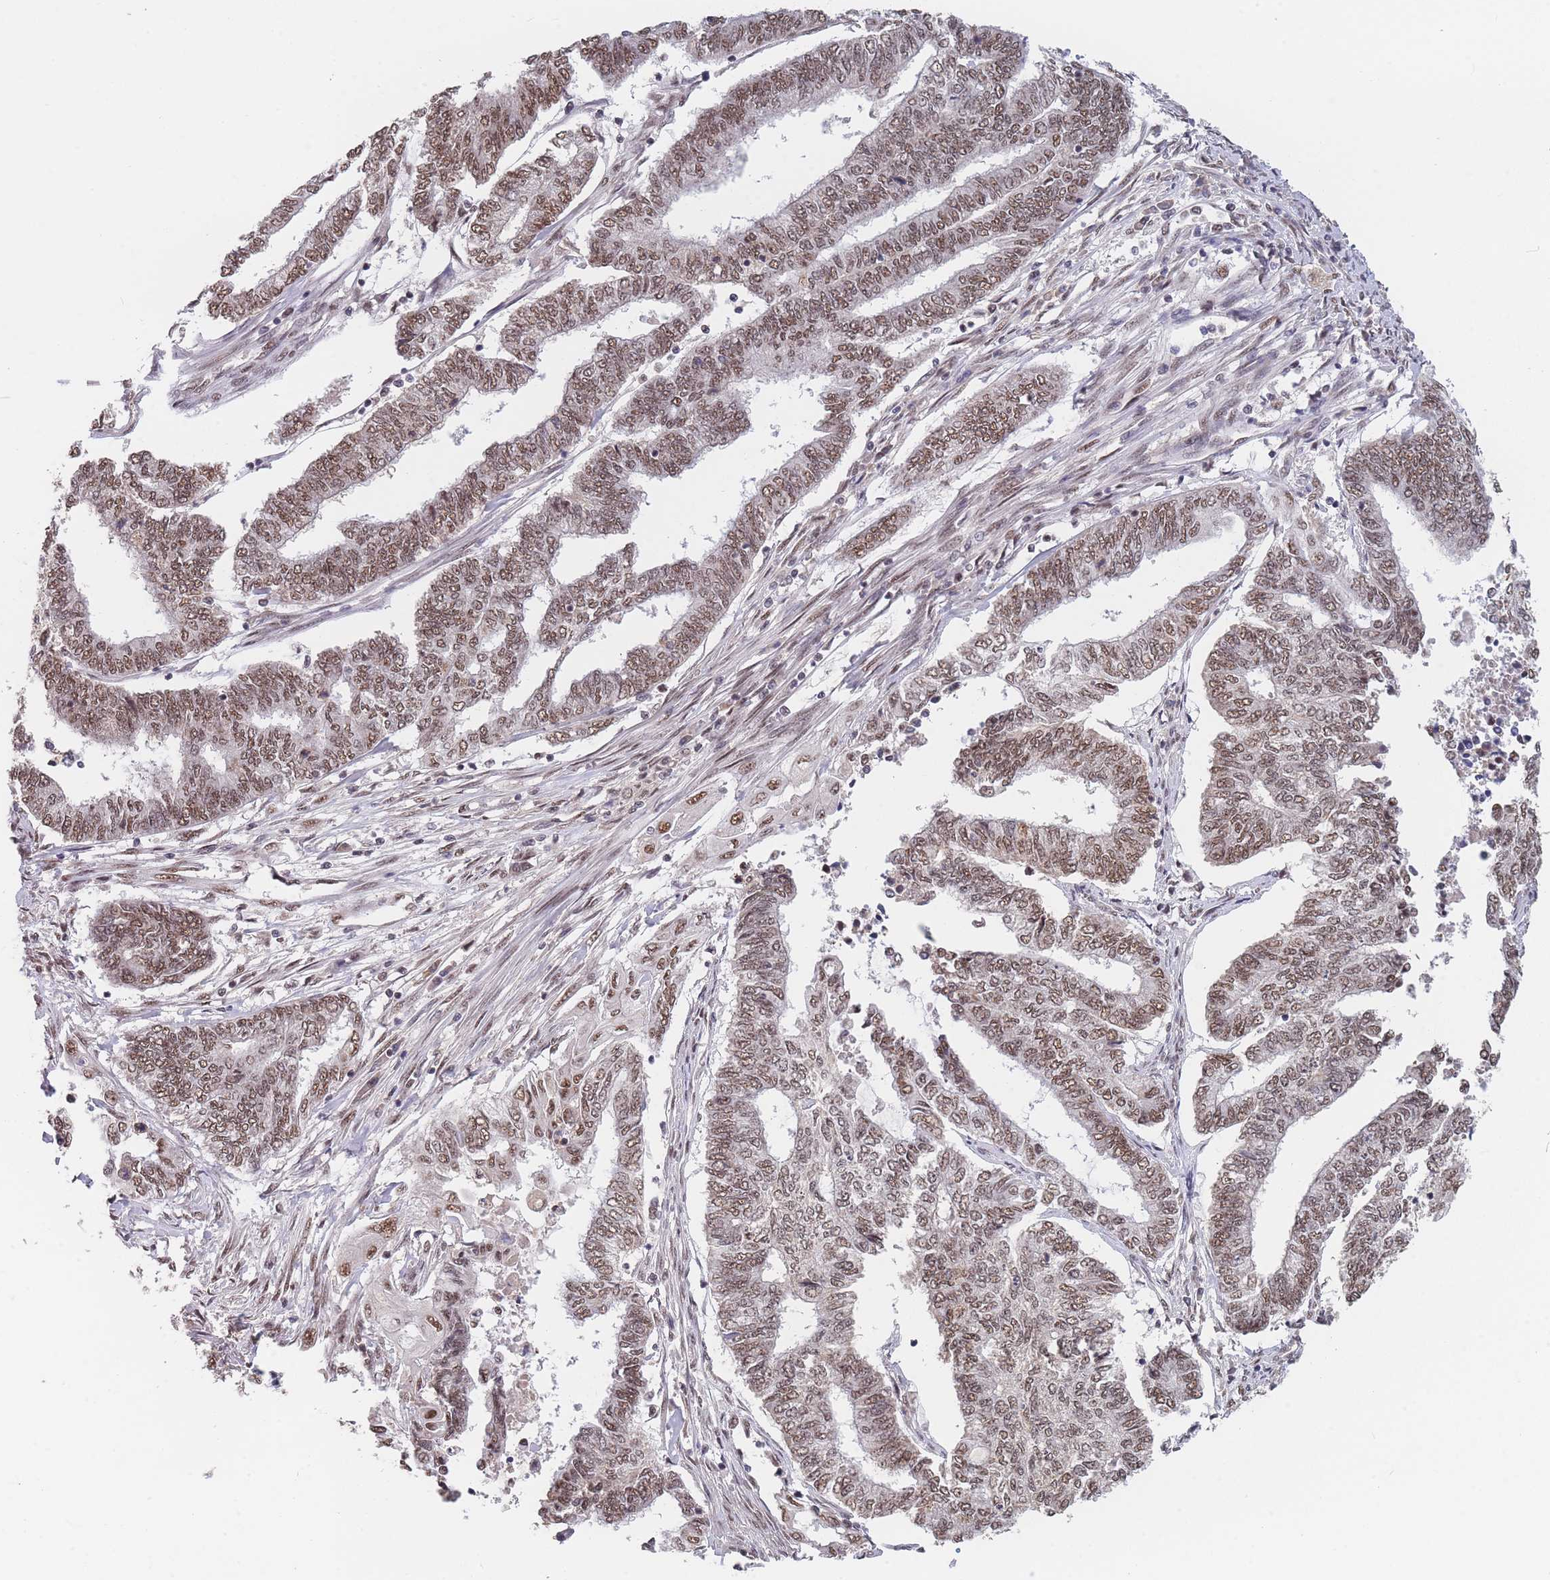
{"staining": {"intensity": "moderate", "quantity": ">75%", "location": "nuclear"}, "tissue": "endometrial cancer", "cell_type": "Tumor cells", "image_type": "cancer", "snomed": [{"axis": "morphology", "description": "Adenocarcinoma, NOS"}, {"axis": "topography", "description": "Uterus"}, {"axis": "topography", "description": "Endometrium"}], "caption": "A micrograph of endometrial cancer stained for a protein demonstrates moderate nuclear brown staining in tumor cells. The protein of interest is shown in brown color, while the nuclei are stained blue.", "gene": "SNRPA1", "patient": {"sex": "female", "age": 70}}